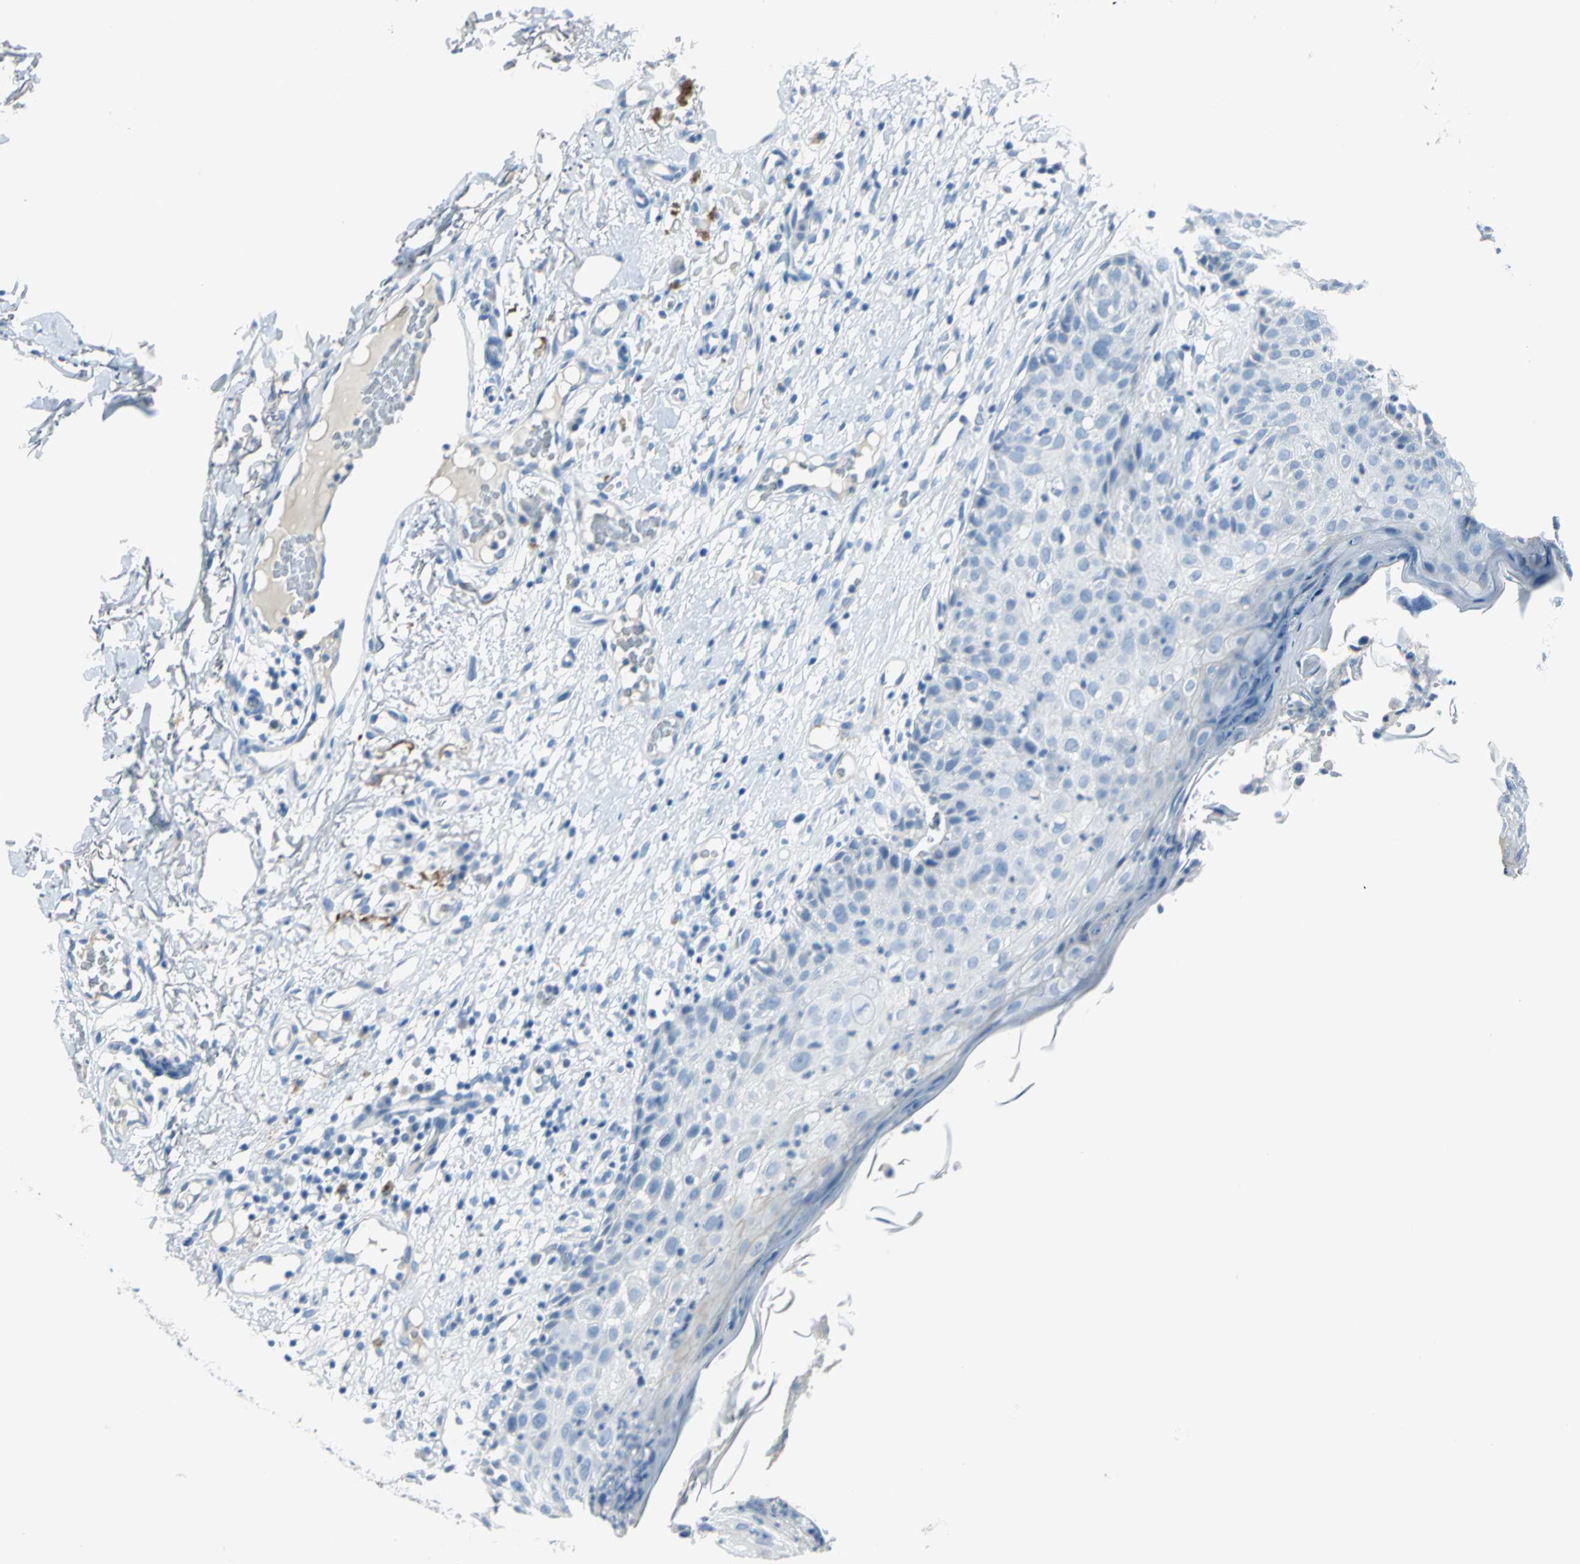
{"staining": {"intensity": "negative", "quantity": "none", "location": "none"}, "tissue": "skin cancer", "cell_type": "Tumor cells", "image_type": "cancer", "snomed": [{"axis": "morphology", "description": "Squamous cell carcinoma, NOS"}, {"axis": "topography", "description": "Skin"}], "caption": "The histopathology image shows no significant expression in tumor cells of skin squamous cell carcinoma.", "gene": "PKLR", "patient": {"sex": "male", "age": 87}}